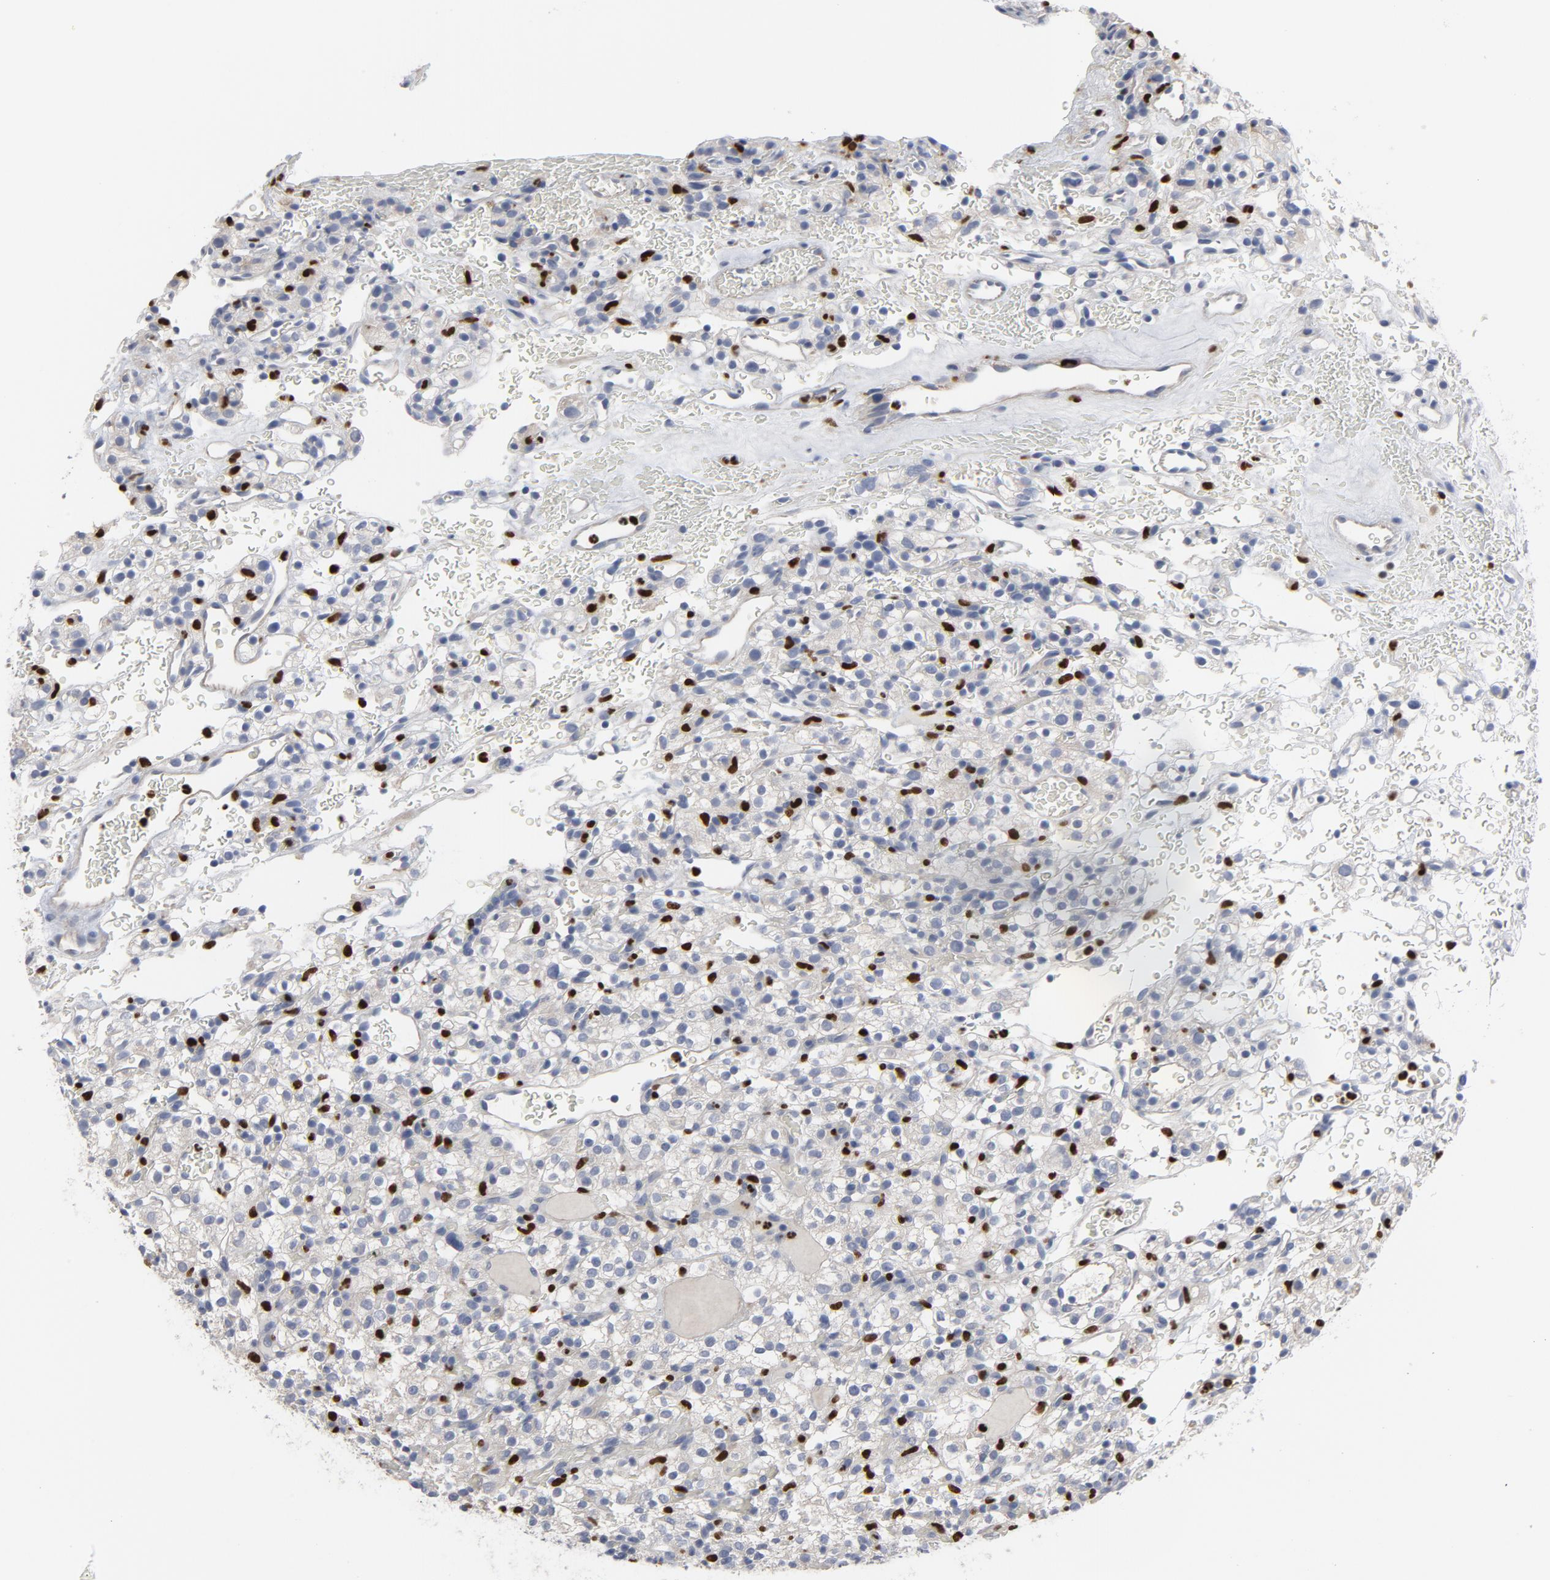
{"staining": {"intensity": "negative", "quantity": "none", "location": "none"}, "tissue": "renal cancer", "cell_type": "Tumor cells", "image_type": "cancer", "snomed": [{"axis": "morphology", "description": "Normal tissue, NOS"}, {"axis": "morphology", "description": "Adenocarcinoma, NOS"}, {"axis": "topography", "description": "Kidney"}], "caption": "DAB (3,3'-diaminobenzidine) immunohistochemical staining of human adenocarcinoma (renal) displays no significant positivity in tumor cells. (DAB (3,3'-diaminobenzidine) IHC visualized using brightfield microscopy, high magnification).", "gene": "SPI1", "patient": {"sex": "female", "age": 72}}